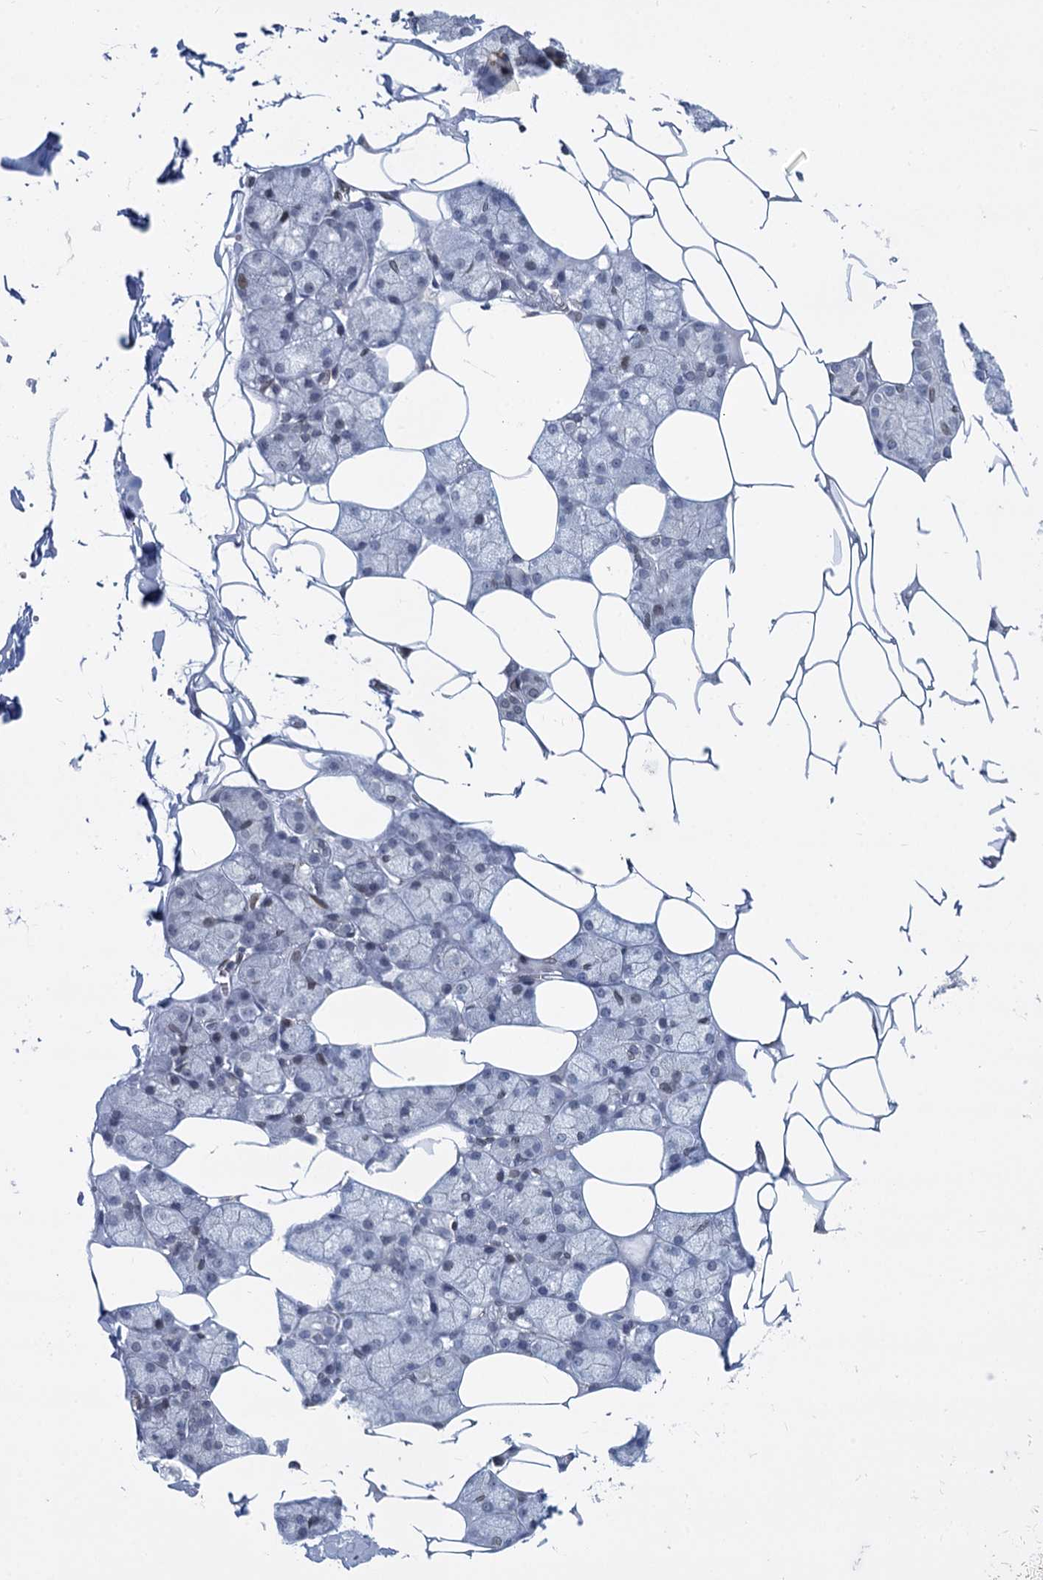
{"staining": {"intensity": "weak", "quantity": "25%-75%", "location": "nuclear"}, "tissue": "salivary gland", "cell_type": "Glandular cells", "image_type": "normal", "snomed": [{"axis": "morphology", "description": "Normal tissue, NOS"}, {"axis": "topography", "description": "Salivary gland"}], "caption": "Immunohistochemical staining of benign human salivary gland displays 25%-75% levels of weak nuclear protein positivity in about 25%-75% of glandular cells.", "gene": "PRSS35", "patient": {"sex": "male", "age": 62}}